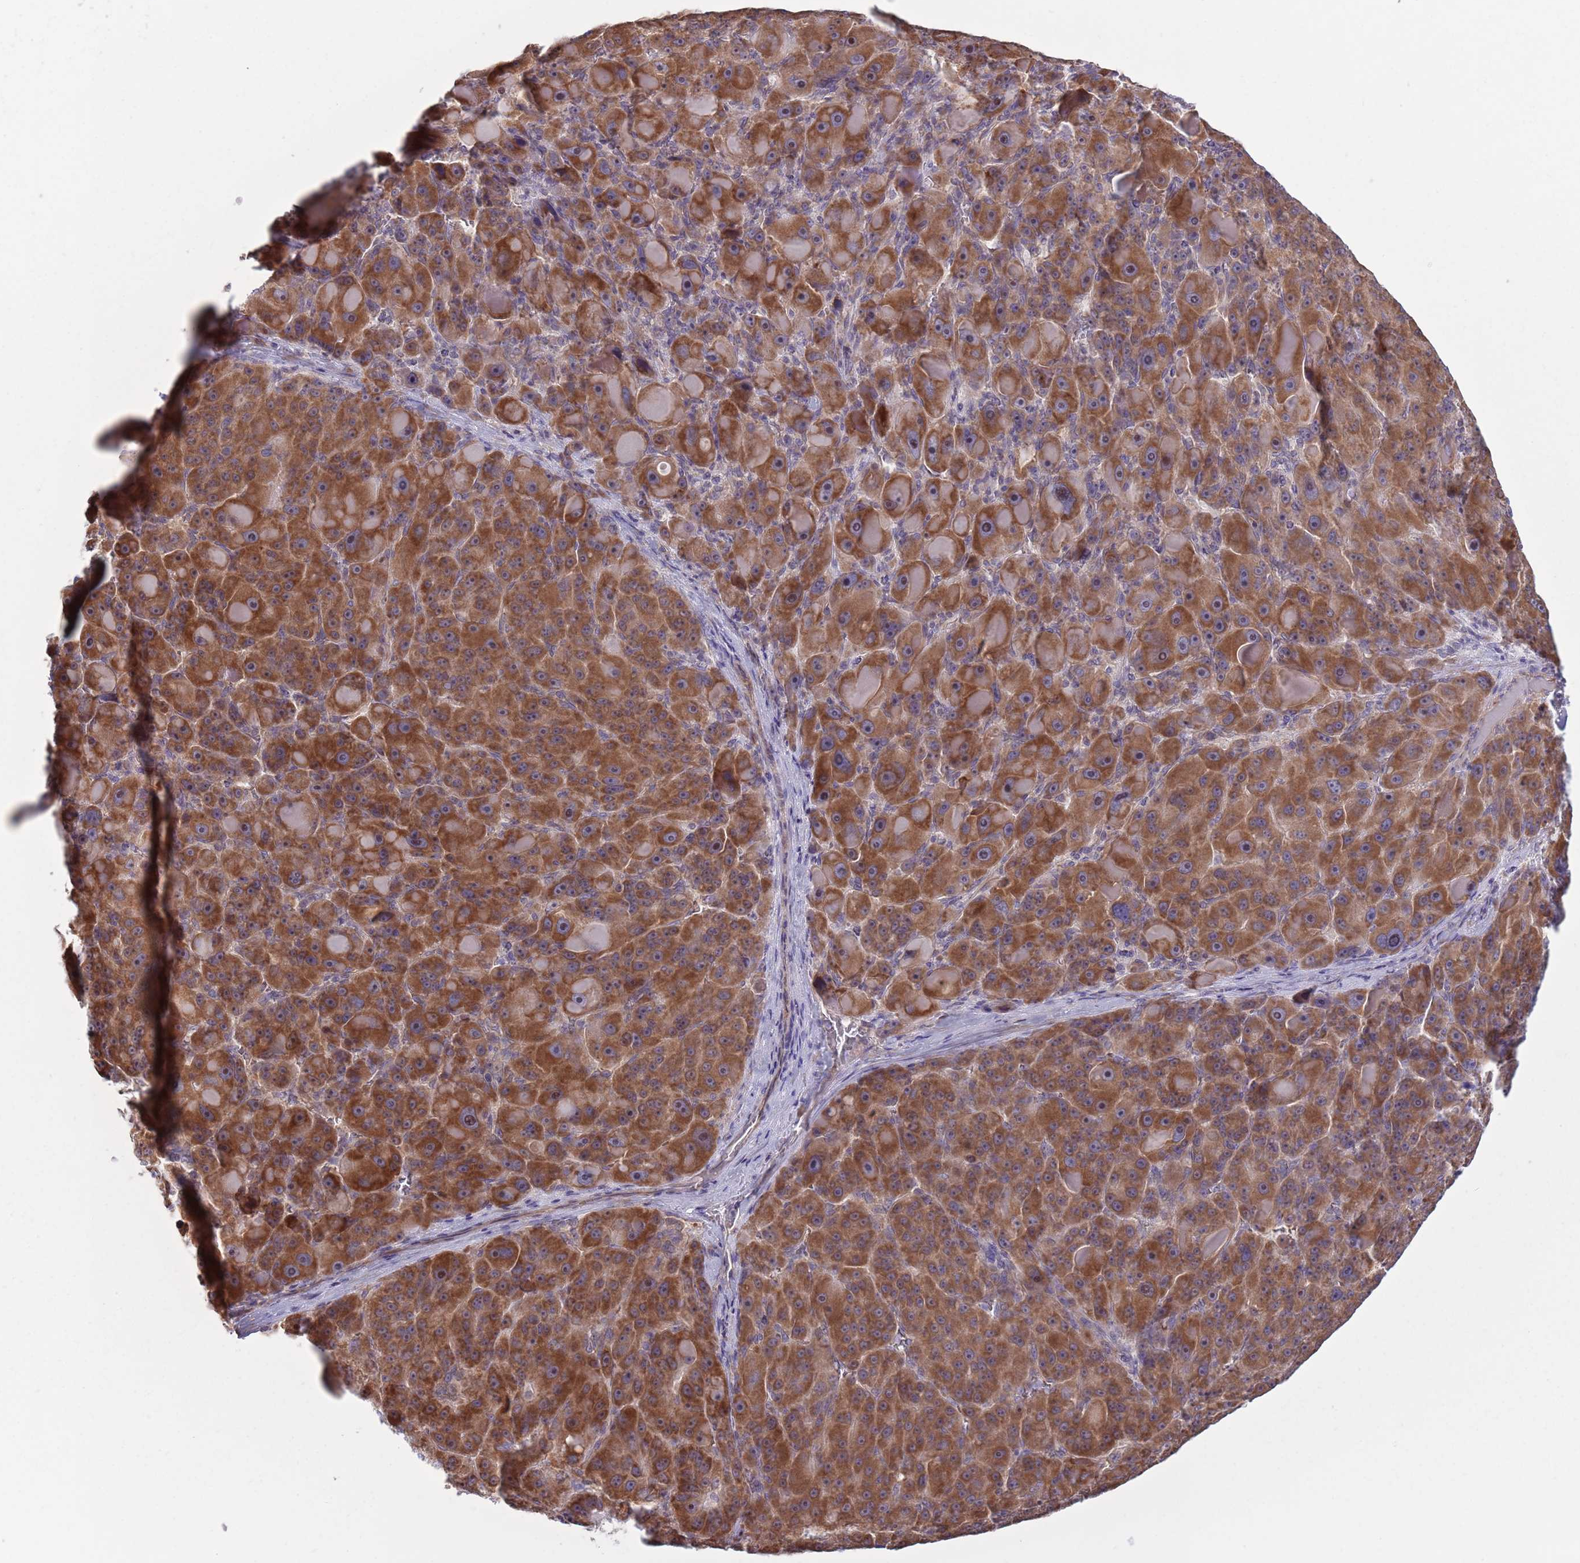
{"staining": {"intensity": "strong", "quantity": ">75%", "location": "cytoplasmic/membranous,nuclear"}, "tissue": "liver cancer", "cell_type": "Tumor cells", "image_type": "cancer", "snomed": [{"axis": "morphology", "description": "Carcinoma, Hepatocellular, NOS"}, {"axis": "topography", "description": "Liver"}], "caption": "The micrograph displays a brown stain indicating the presence of a protein in the cytoplasmic/membranous and nuclear of tumor cells in hepatocellular carcinoma (liver).", "gene": "RPL17-C18orf32", "patient": {"sex": "male", "age": 76}}